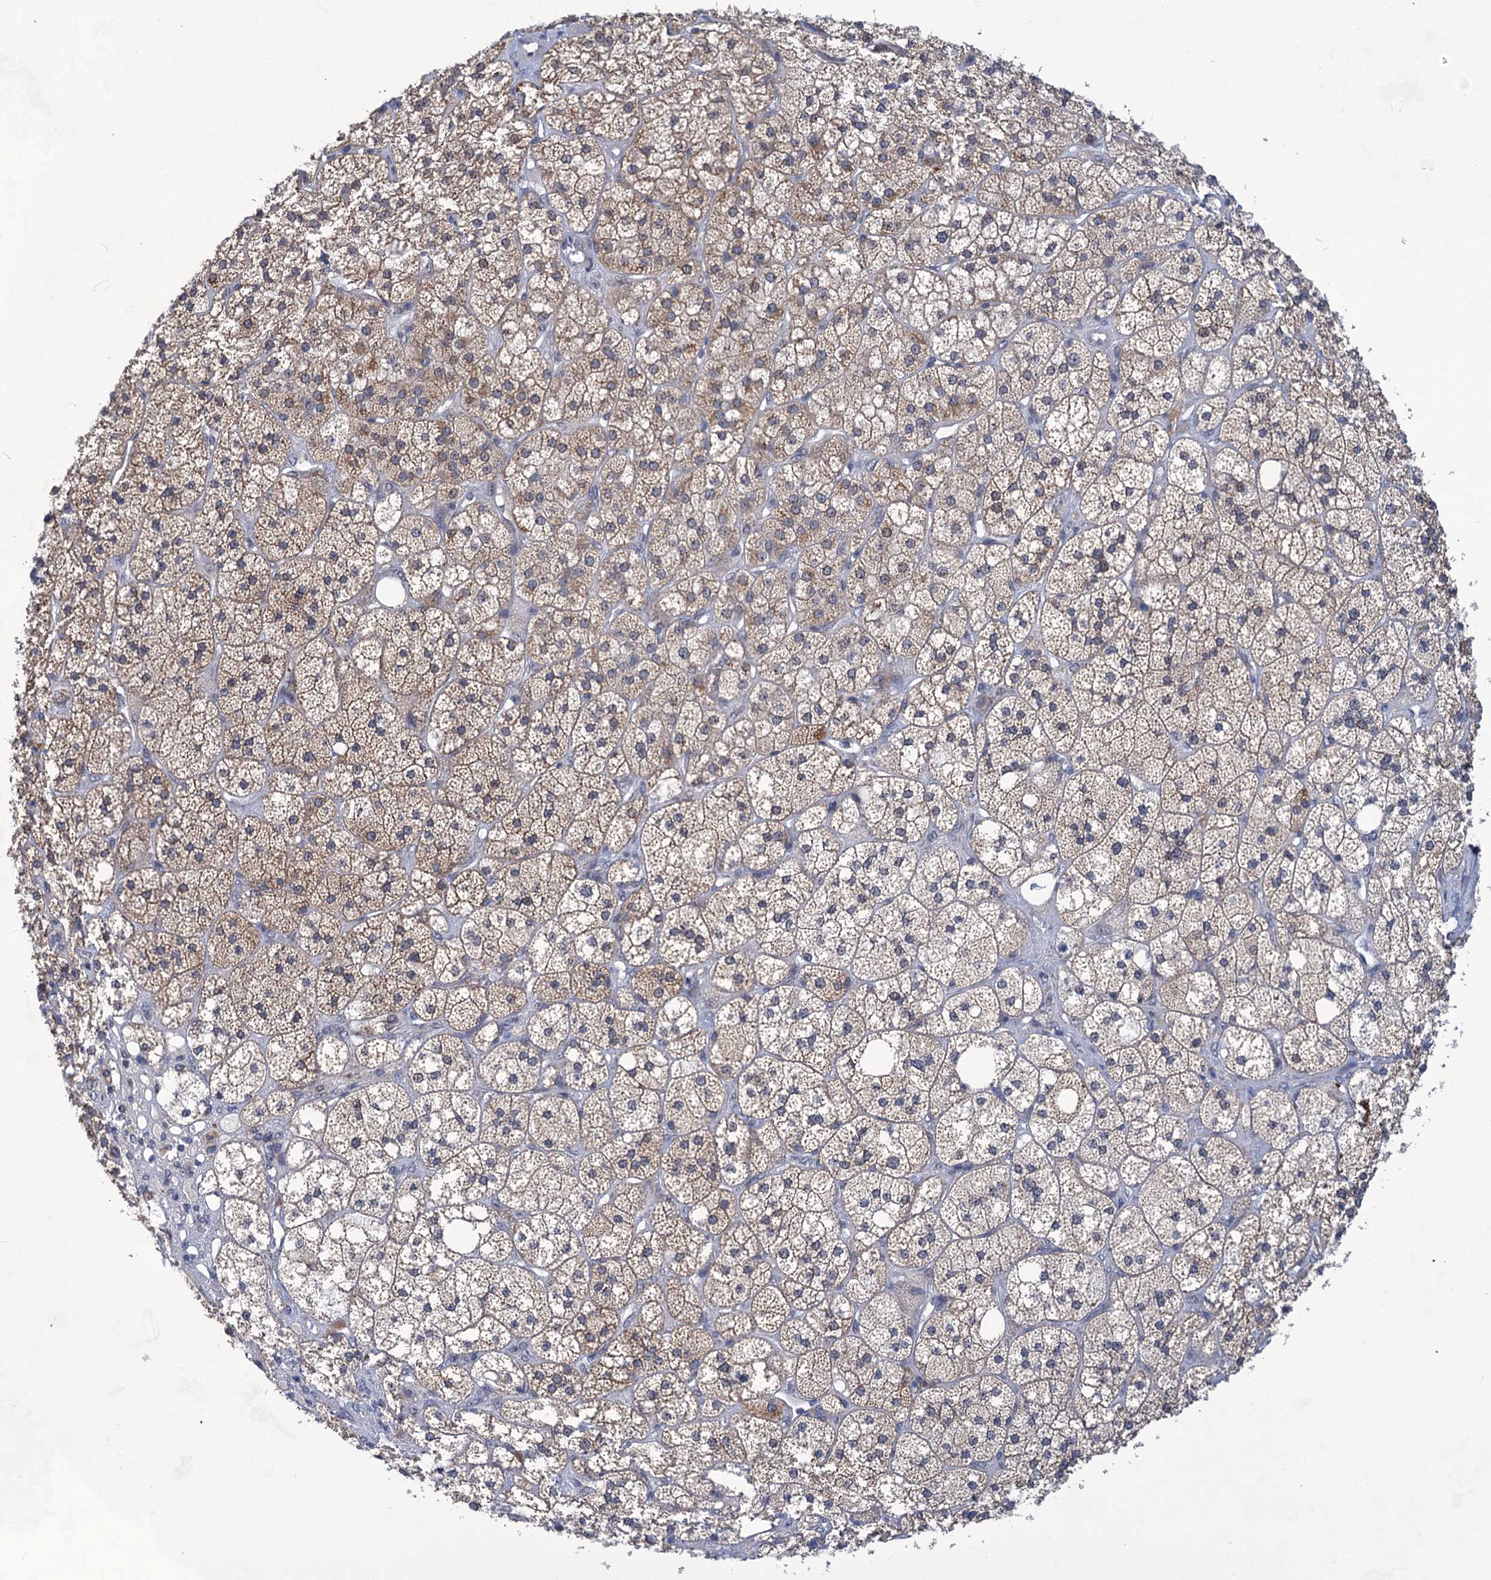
{"staining": {"intensity": "strong", "quantity": "<25%", "location": "cytoplasmic/membranous"}, "tissue": "adrenal gland", "cell_type": "Glandular cells", "image_type": "normal", "snomed": [{"axis": "morphology", "description": "Normal tissue, NOS"}, {"axis": "topography", "description": "Adrenal gland"}], "caption": "Human adrenal gland stained with a brown dye shows strong cytoplasmic/membranous positive expression in approximately <25% of glandular cells.", "gene": "TTC17", "patient": {"sex": "male", "age": 61}}